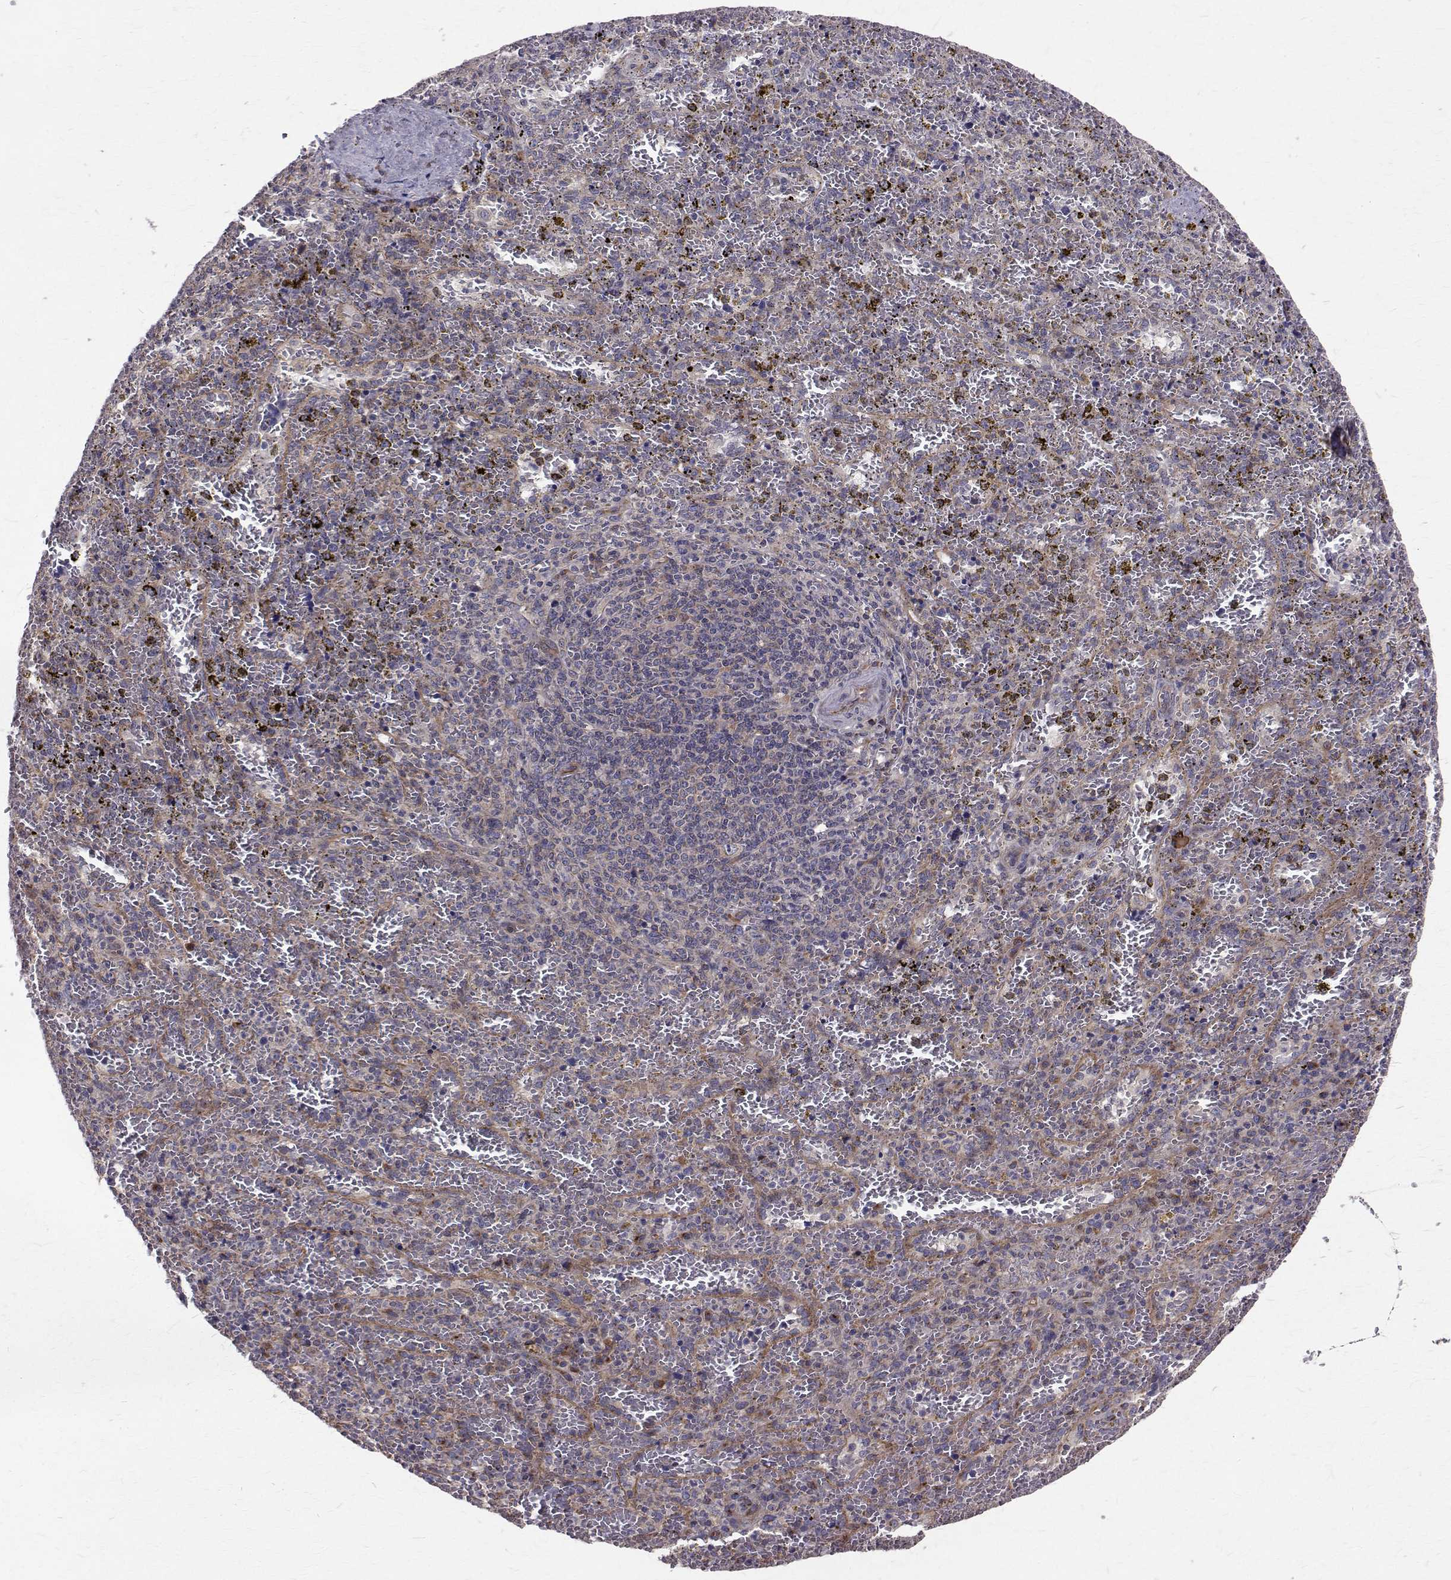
{"staining": {"intensity": "negative", "quantity": "none", "location": "none"}, "tissue": "spleen", "cell_type": "Cells in red pulp", "image_type": "normal", "snomed": [{"axis": "morphology", "description": "Normal tissue, NOS"}, {"axis": "topography", "description": "Spleen"}], "caption": "Immunohistochemistry (IHC) histopathology image of unremarkable human spleen stained for a protein (brown), which displays no staining in cells in red pulp. (DAB immunohistochemistry (IHC) visualized using brightfield microscopy, high magnification).", "gene": "ARFGAP1", "patient": {"sex": "female", "age": 50}}